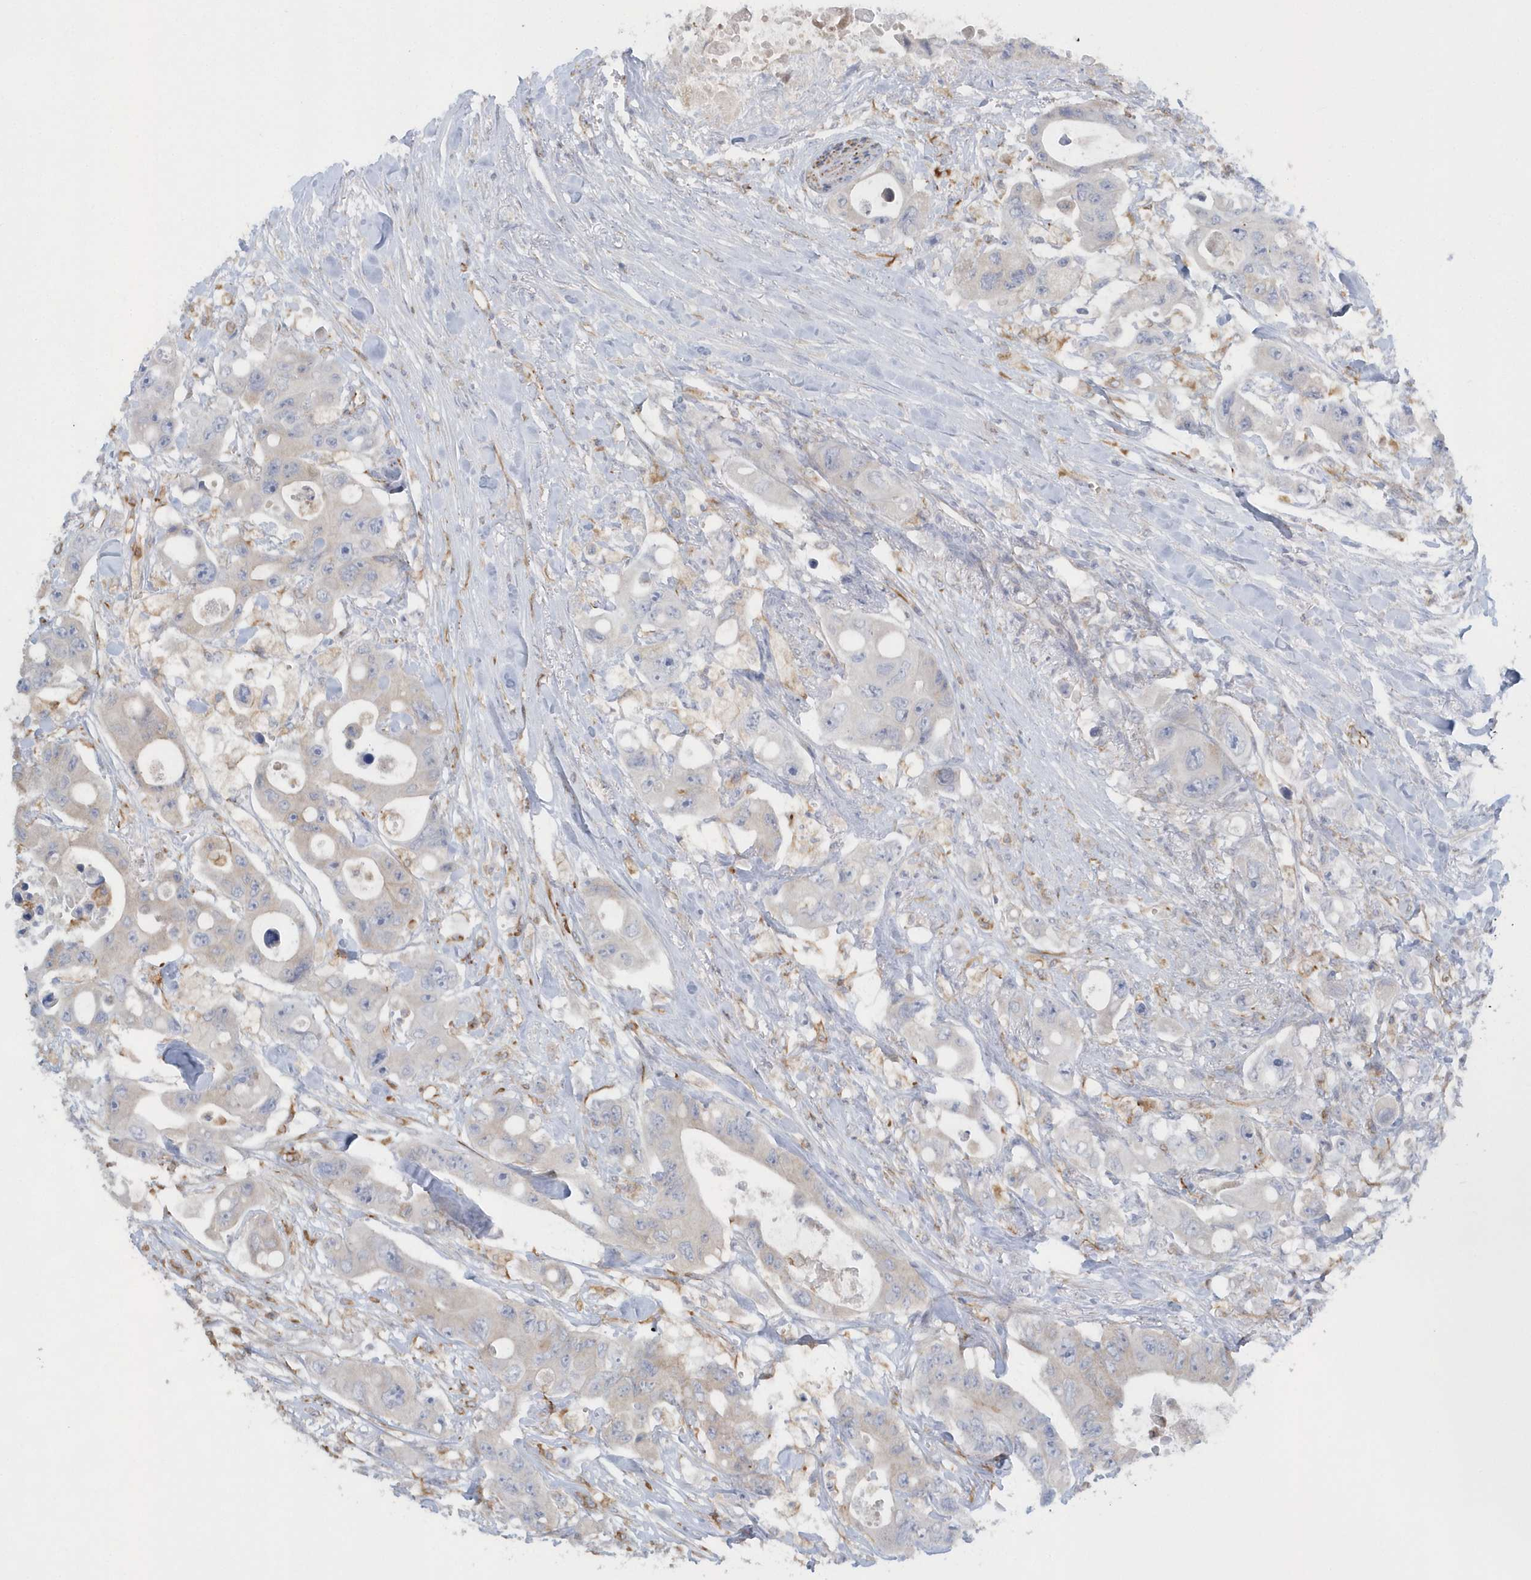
{"staining": {"intensity": "negative", "quantity": "none", "location": "none"}, "tissue": "colorectal cancer", "cell_type": "Tumor cells", "image_type": "cancer", "snomed": [{"axis": "morphology", "description": "Adenocarcinoma, NOS"}, {"axis": "topography", "description": "Colon"}], "caption": "IHC of human colorectal cancer exhibits no staining in tumor cells.", "gene": "RAB17", "patient": {"sex": "female", "age": 46}}